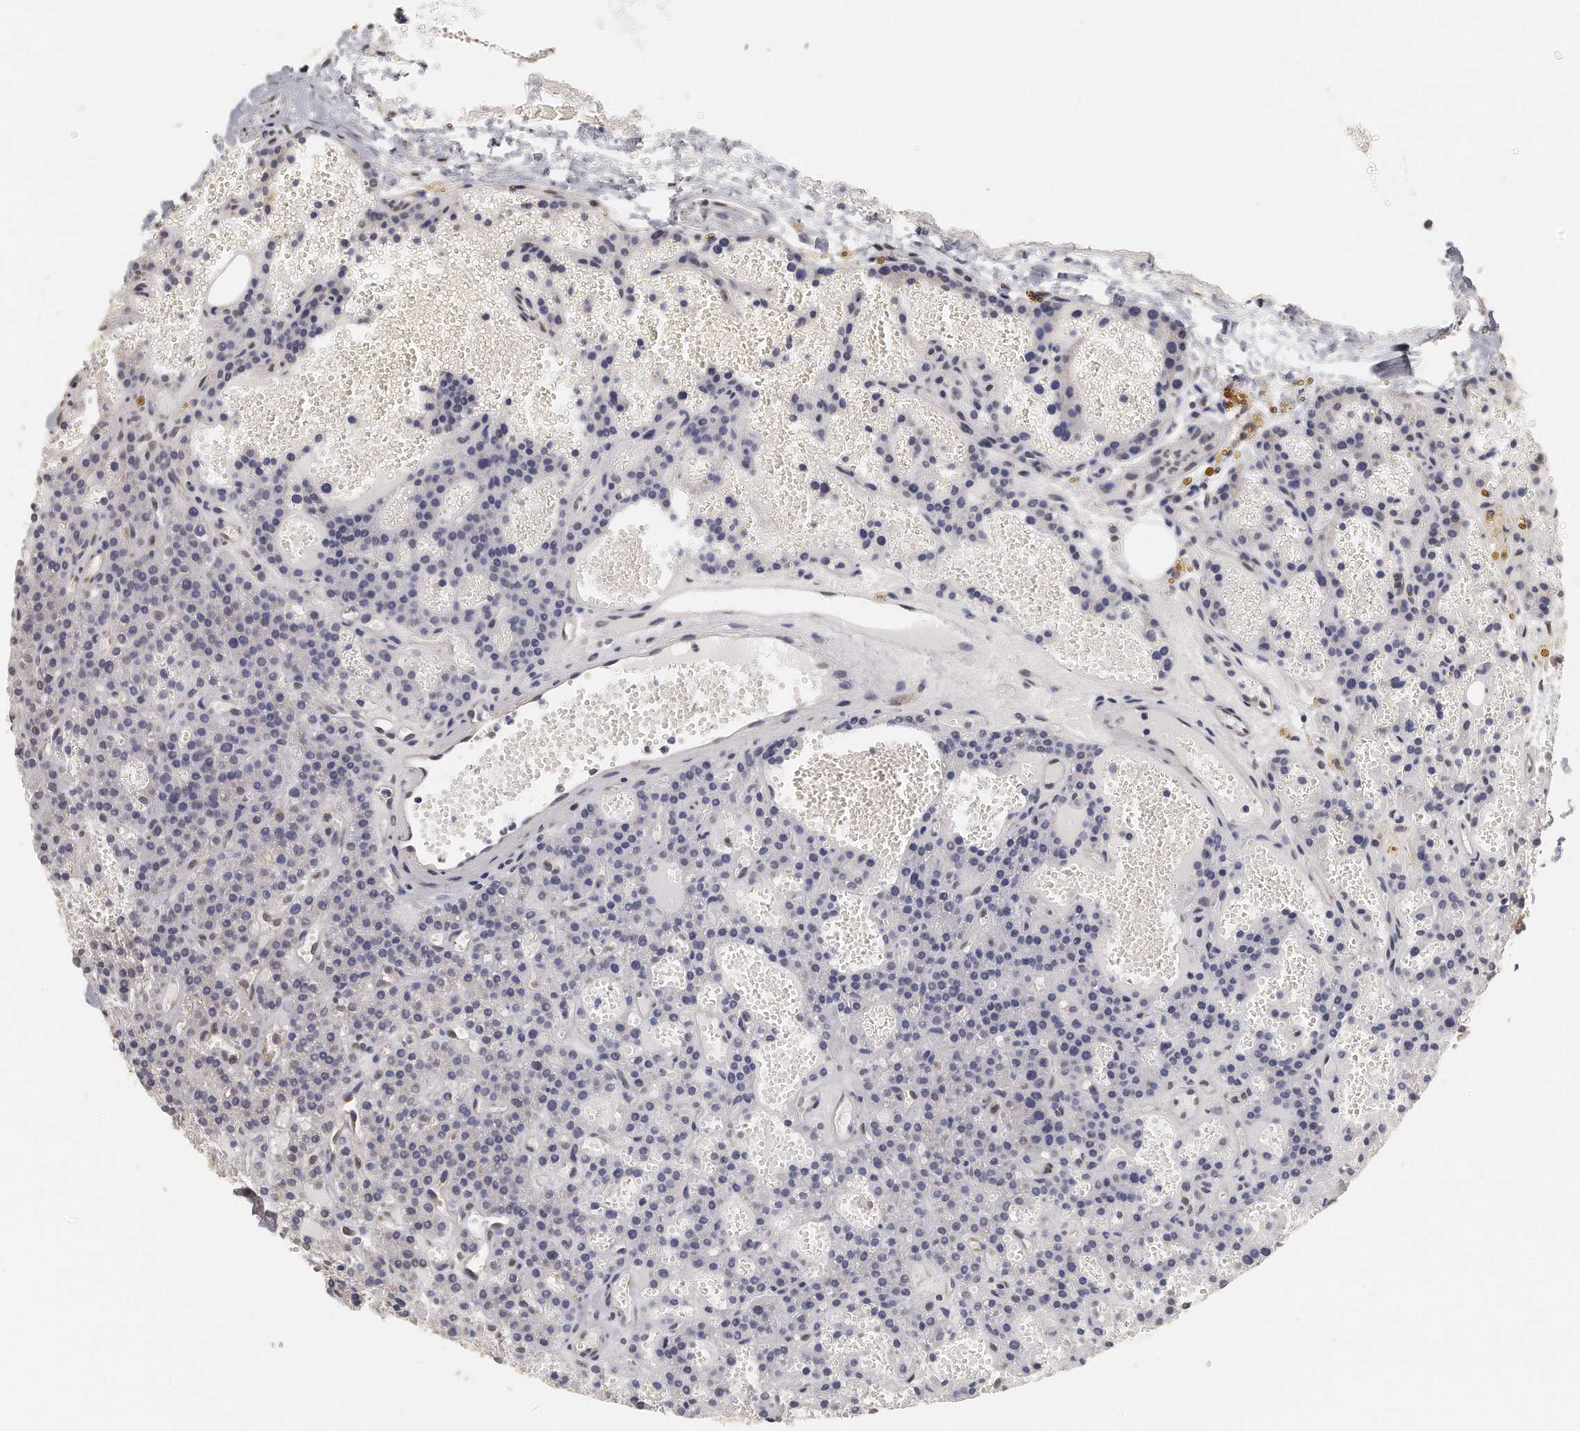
{"staining": {"intensity": "negative", "quantity": "none", "location": "none"}, "tissue": "parathyroid gland", "cell_type": "Glandular cells", "image_type": "normal", "snomed": [{"axis": "morphology", "description": "Normal tissue, NOS"}, {"axis": "topography", "description": "Parathyroid gland"}], "caption": "Micrograph shows no protein expression in glandular cells of benign parathyroid gland.", "gene": "CHST7", "patient": {"sex": "male", "age": 25}}